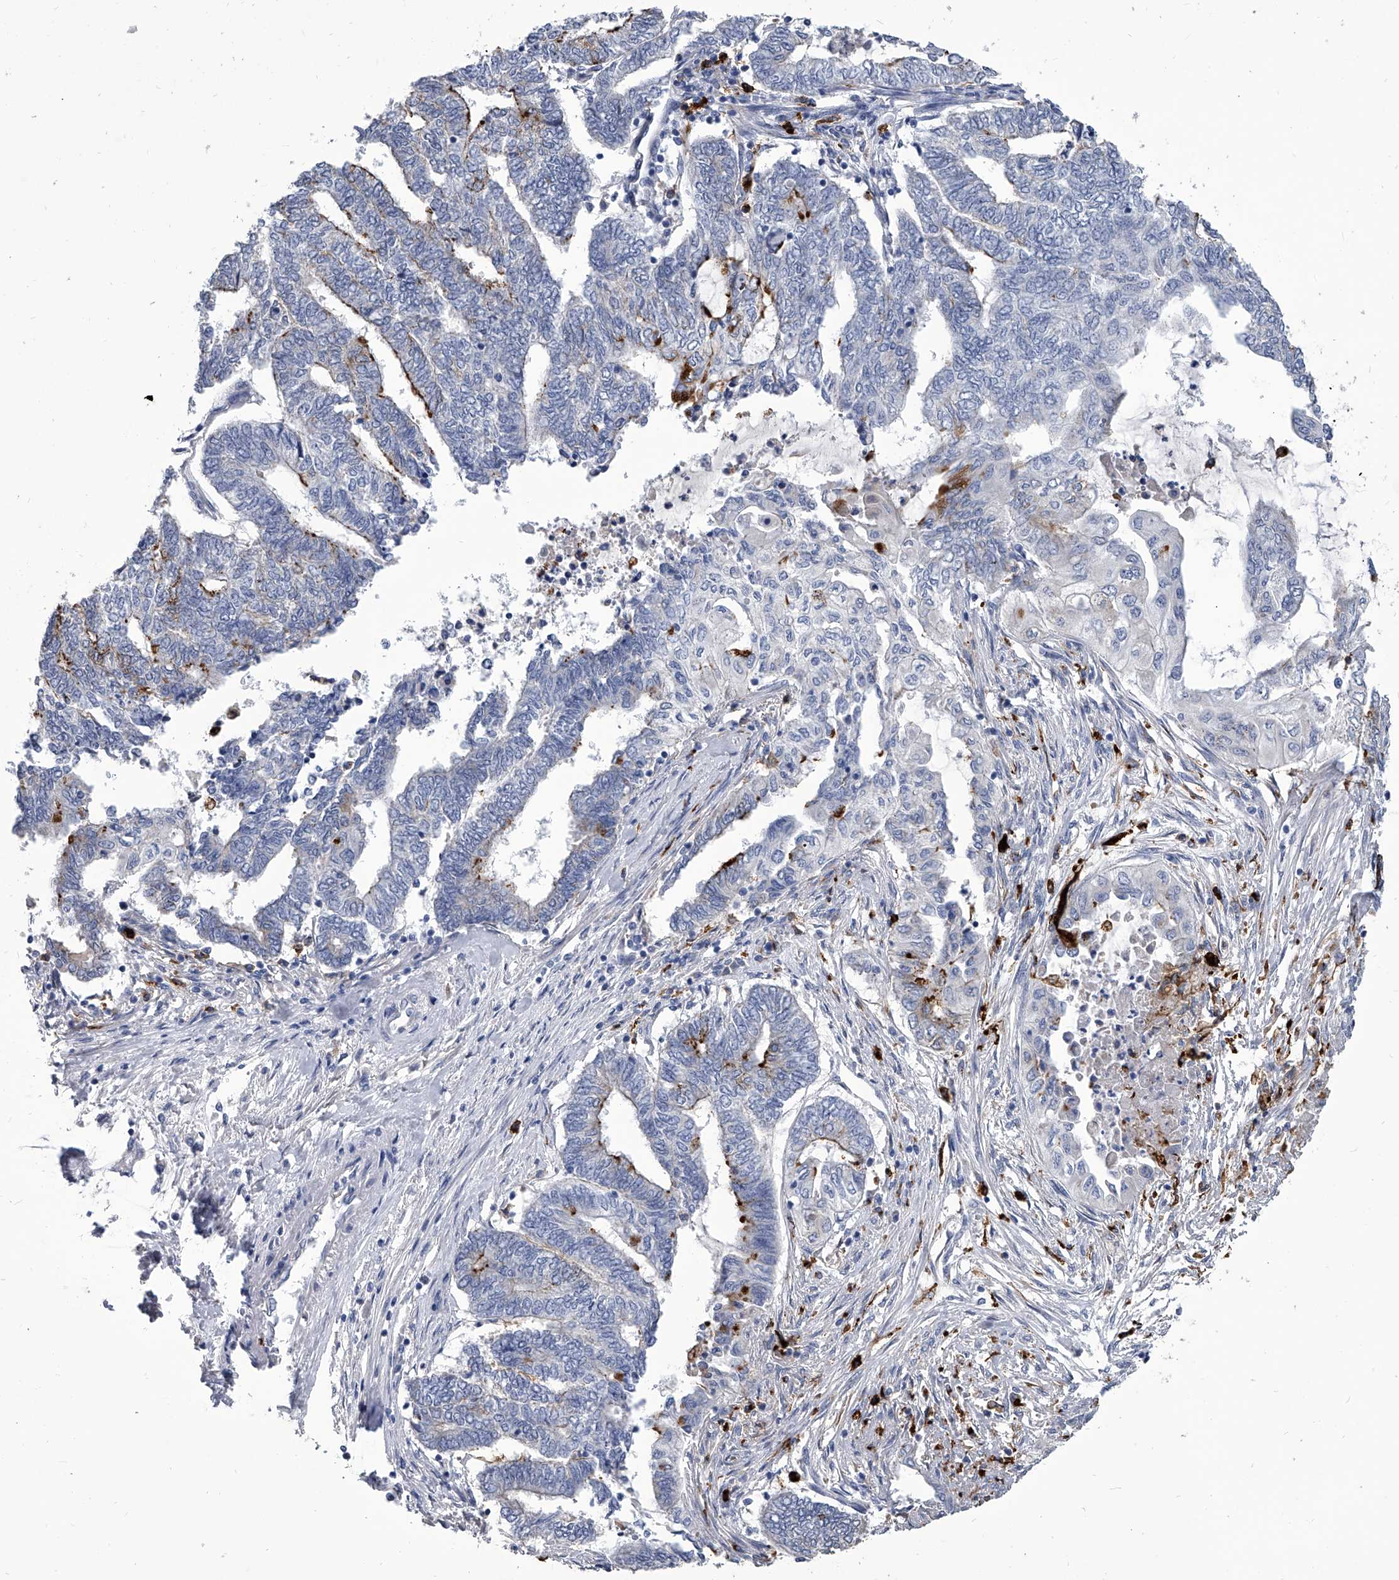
{"staining": {"intensity": "strong", "quantity": "<25%", "location": "cytoplasmic/membranous"}, "tissue": "endometrial cancer", "cell_type": "Tumor cells", "image_type": "cancer", "snomed": [{"axis": "morphology", "description": "Adenocarcinoma, NOS"}, {"axis": "topography", "description": "Uterus"}, {"axis": "topography", "description": "Endometrium"}], "caption": "Immunohistochemistry (IHC) photomicrograph of human endometrial adenocarcinoma stained for a protein (brown), which exhibits medium levels of strong cytoplasmic/membranous positivity in approximately <25% of tumor cells.", "gene": "SPP1", "patient": {"sex": "female", "age": 70}}